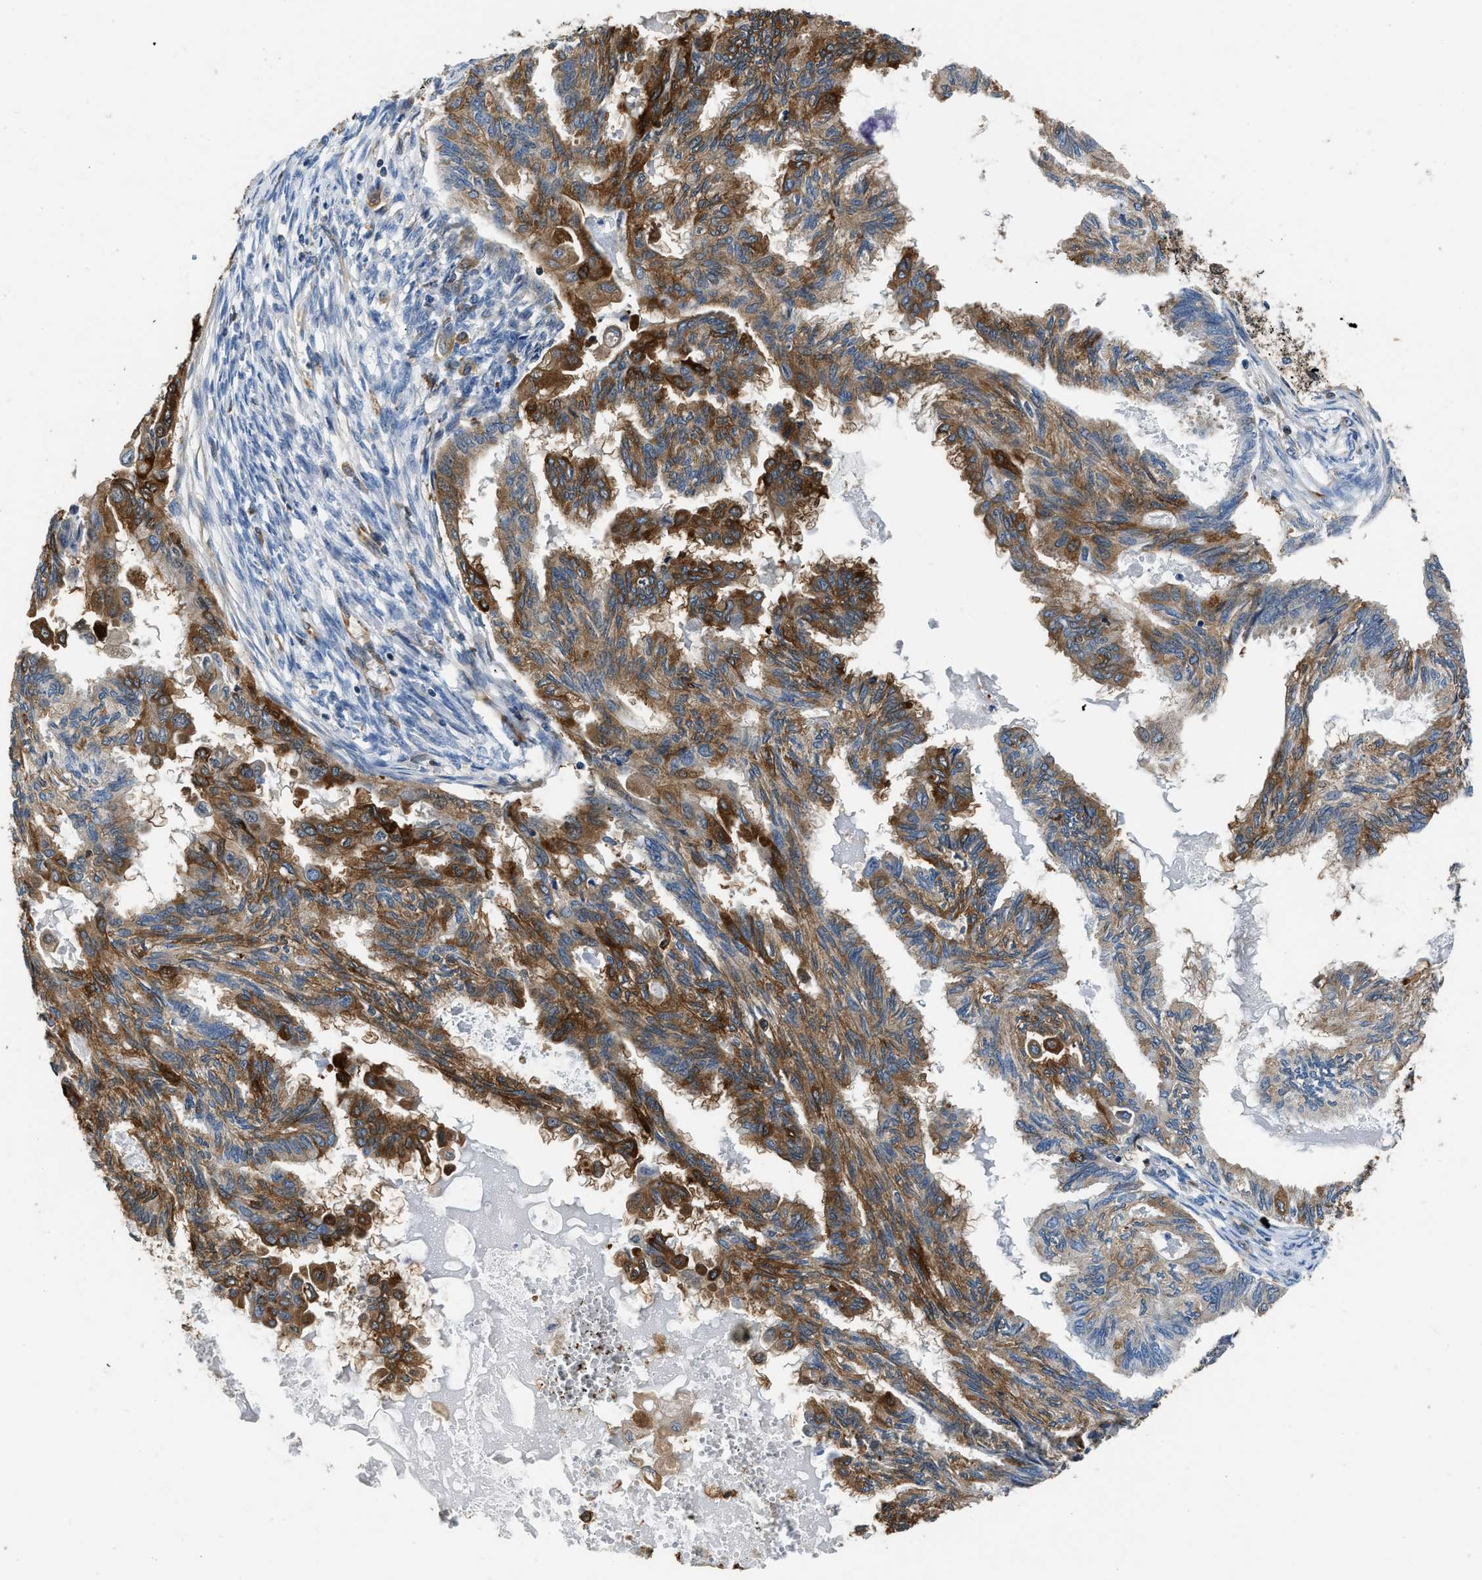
{"staining": {"intensity": "strong", "quantity": "25%-75%", "location": "cytoplasmic/membranous"}, "tissue": "cervical cancer", "cell_type": "Tumor cells", "image_type": "cancer", "snomed": [{"axis": "morphology", "description": "Normal tissue, NOS"}, {"axis": "morphology", "description": "Adenocarcinoma, NOS"}, {"axis": "topography", "description": "Cervix"}, {"axis": "topography", "description": "Endometrium"}], "caption": "Immunohistochemical staining of cervical cancer (adenocarcinoma) reveals strong cytoplasmic/membranous protein expression in about 25%-75% of tumor cells. The staining was performed using DAB (3,3'-diaminobenzidine) to visualize the protein expression in brown, while the nuclei were stained in blue with hematoxylin (Magnification: 20x).", "gene": "PKM", "patient": {"sex": "female", "age": 86}}